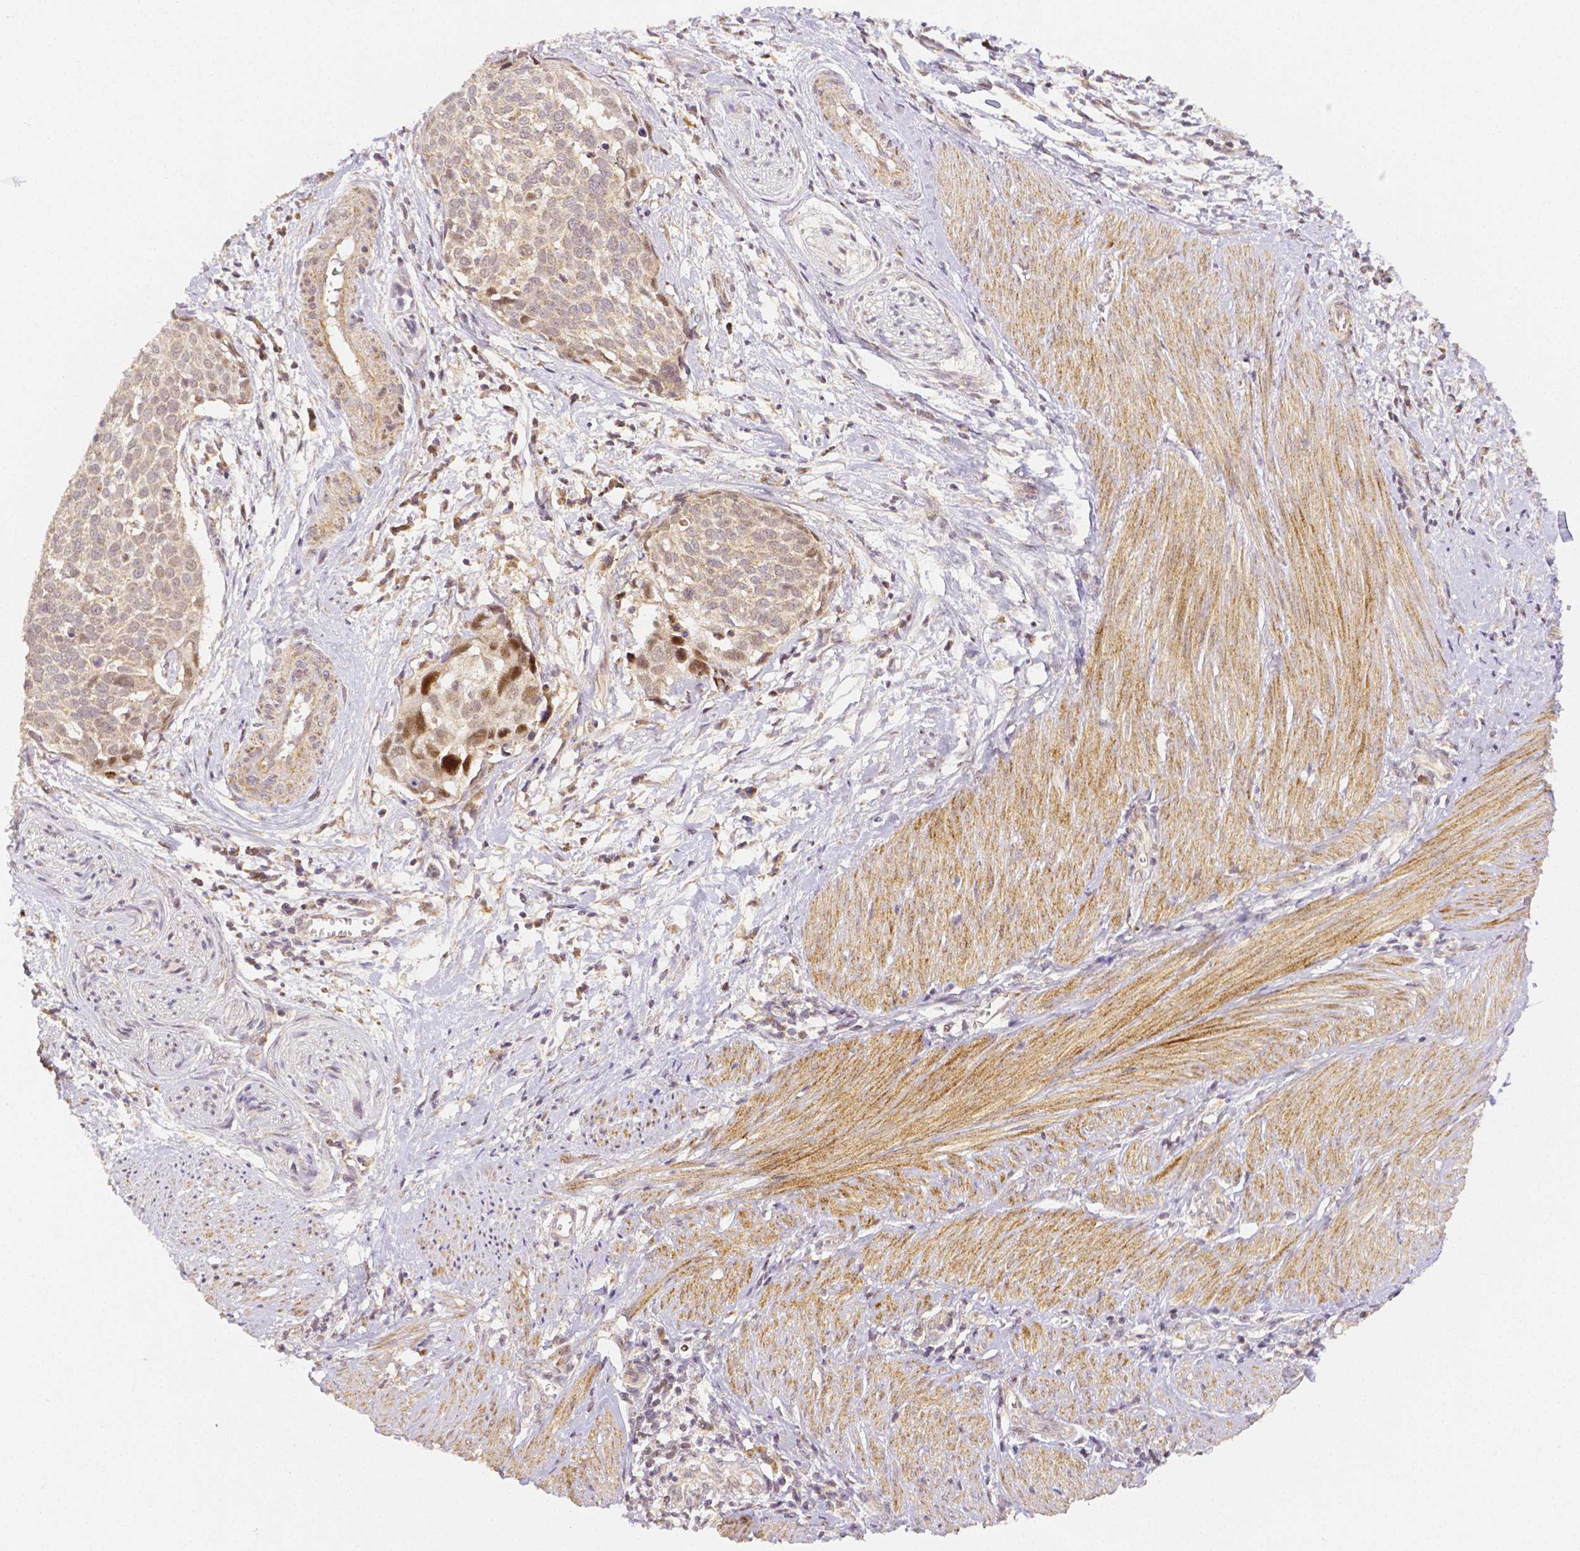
{"staining": {"intensity": "weak", "quantity": ">75%", "location": "cytoplasmic/membranous,nuclear"}, "tissue": "cervical cancer", "cell_type": "Tumor cells", "image_type": "cancer", "snomed": [{"axis": "morphology", "description": "Squamous cell carcinoma, NOS"}, {"axis": "topography", "description": "Cervix"}], "caption": "Cervical cancer (squamous cell carcinoma) was stained to show a protein in brown. There is low levels of weak cytoplasmic/membranous and nuclear positivity in approximately >75% of tumor cells.", "gene": "RHOT1", "patient": {"sex": "female", "age": 39}}